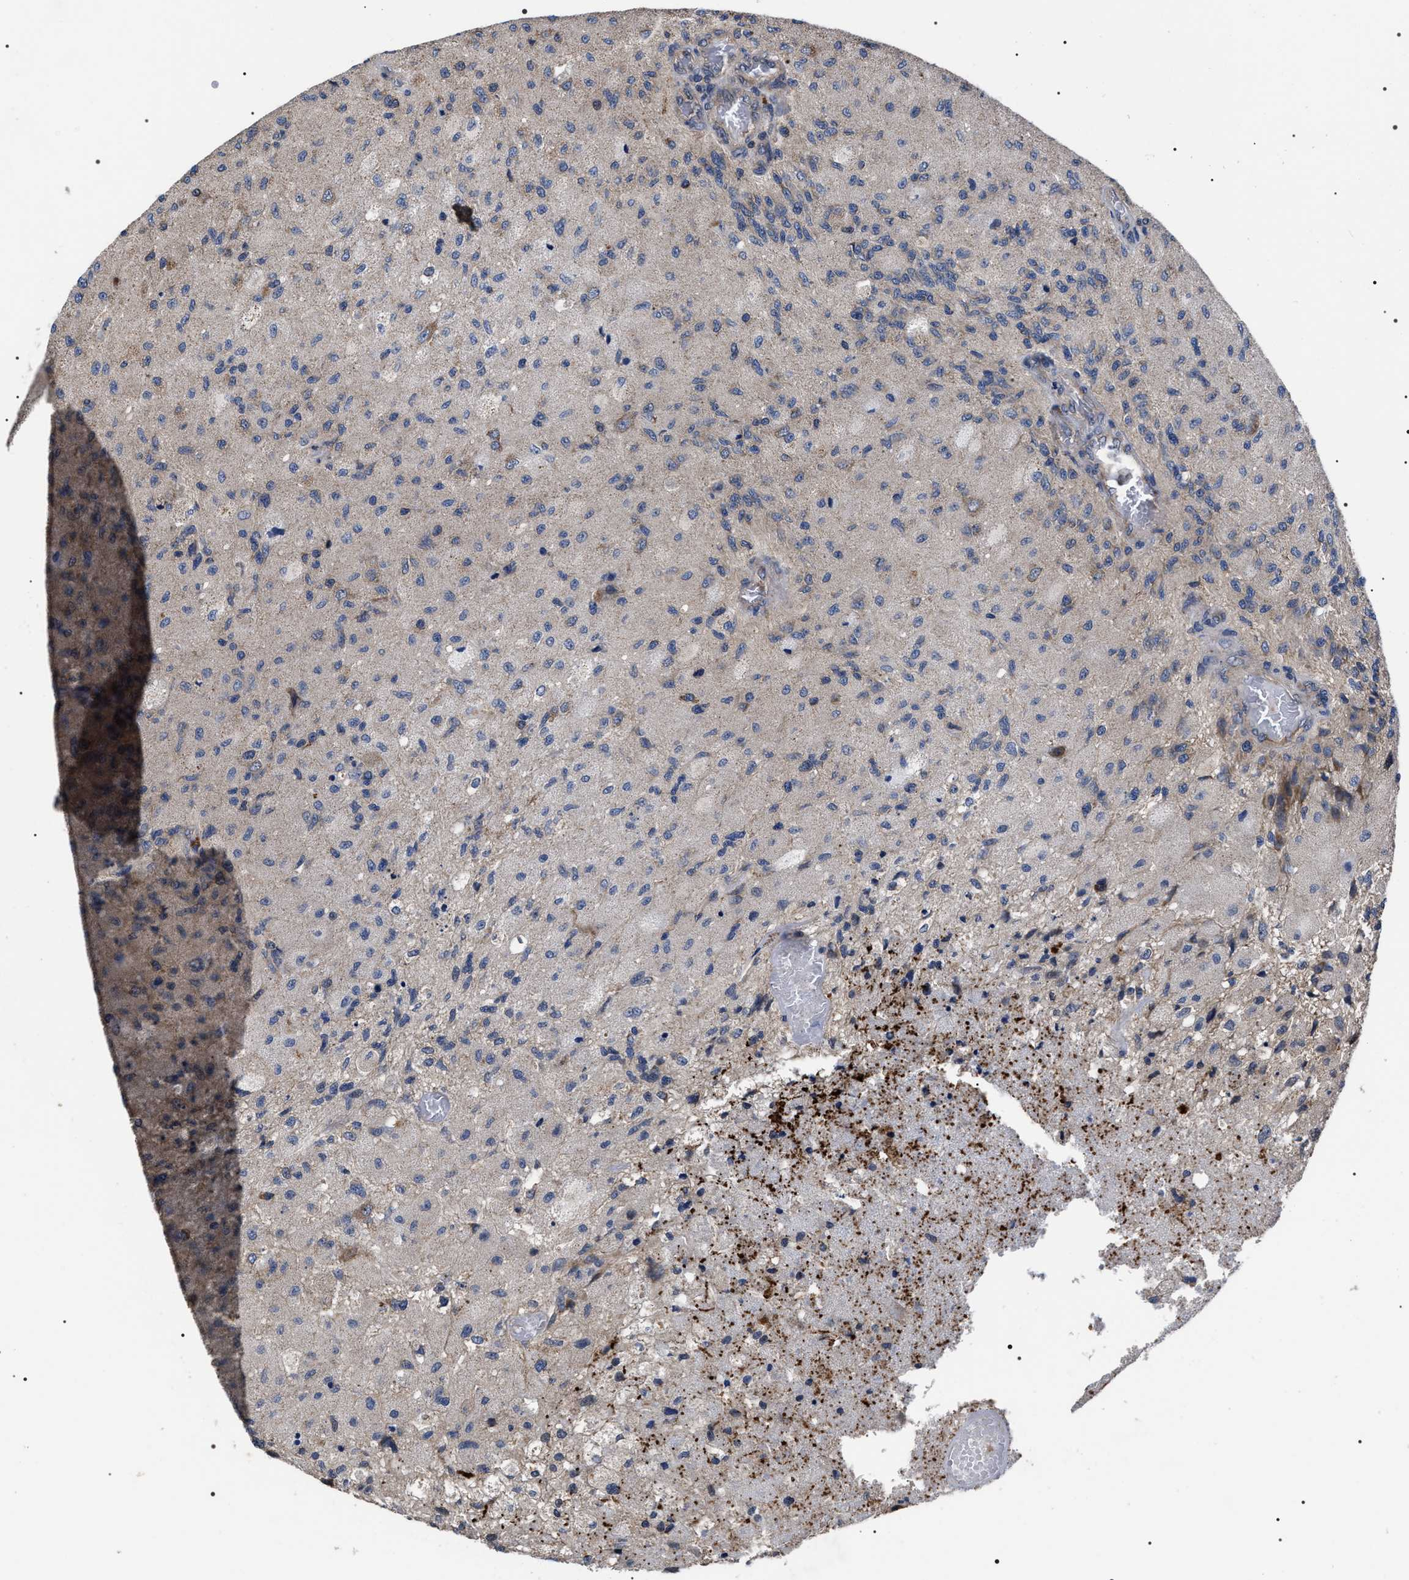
{"staining": {"intensity": "negative", "quantity": "none", "location": "none"}, "tissue": "glioma", "cell_type": "Tumor cells", "image_type": "cancer", "snomed": [{"axis": "morphology", "description": "Normal tissue, NOS"}, {"axis": "morphology", "description": "Glioma, malignant, High grade"}, {"axis": "topography", "description": "Cerebral cortex"}], "caption": "Immunohistochemical staining of high-grade glioma (malignant) shows no significant staining in tumor cells.", "gene": "MIS18A", "patient": {"sex": "male", "age": 77}}